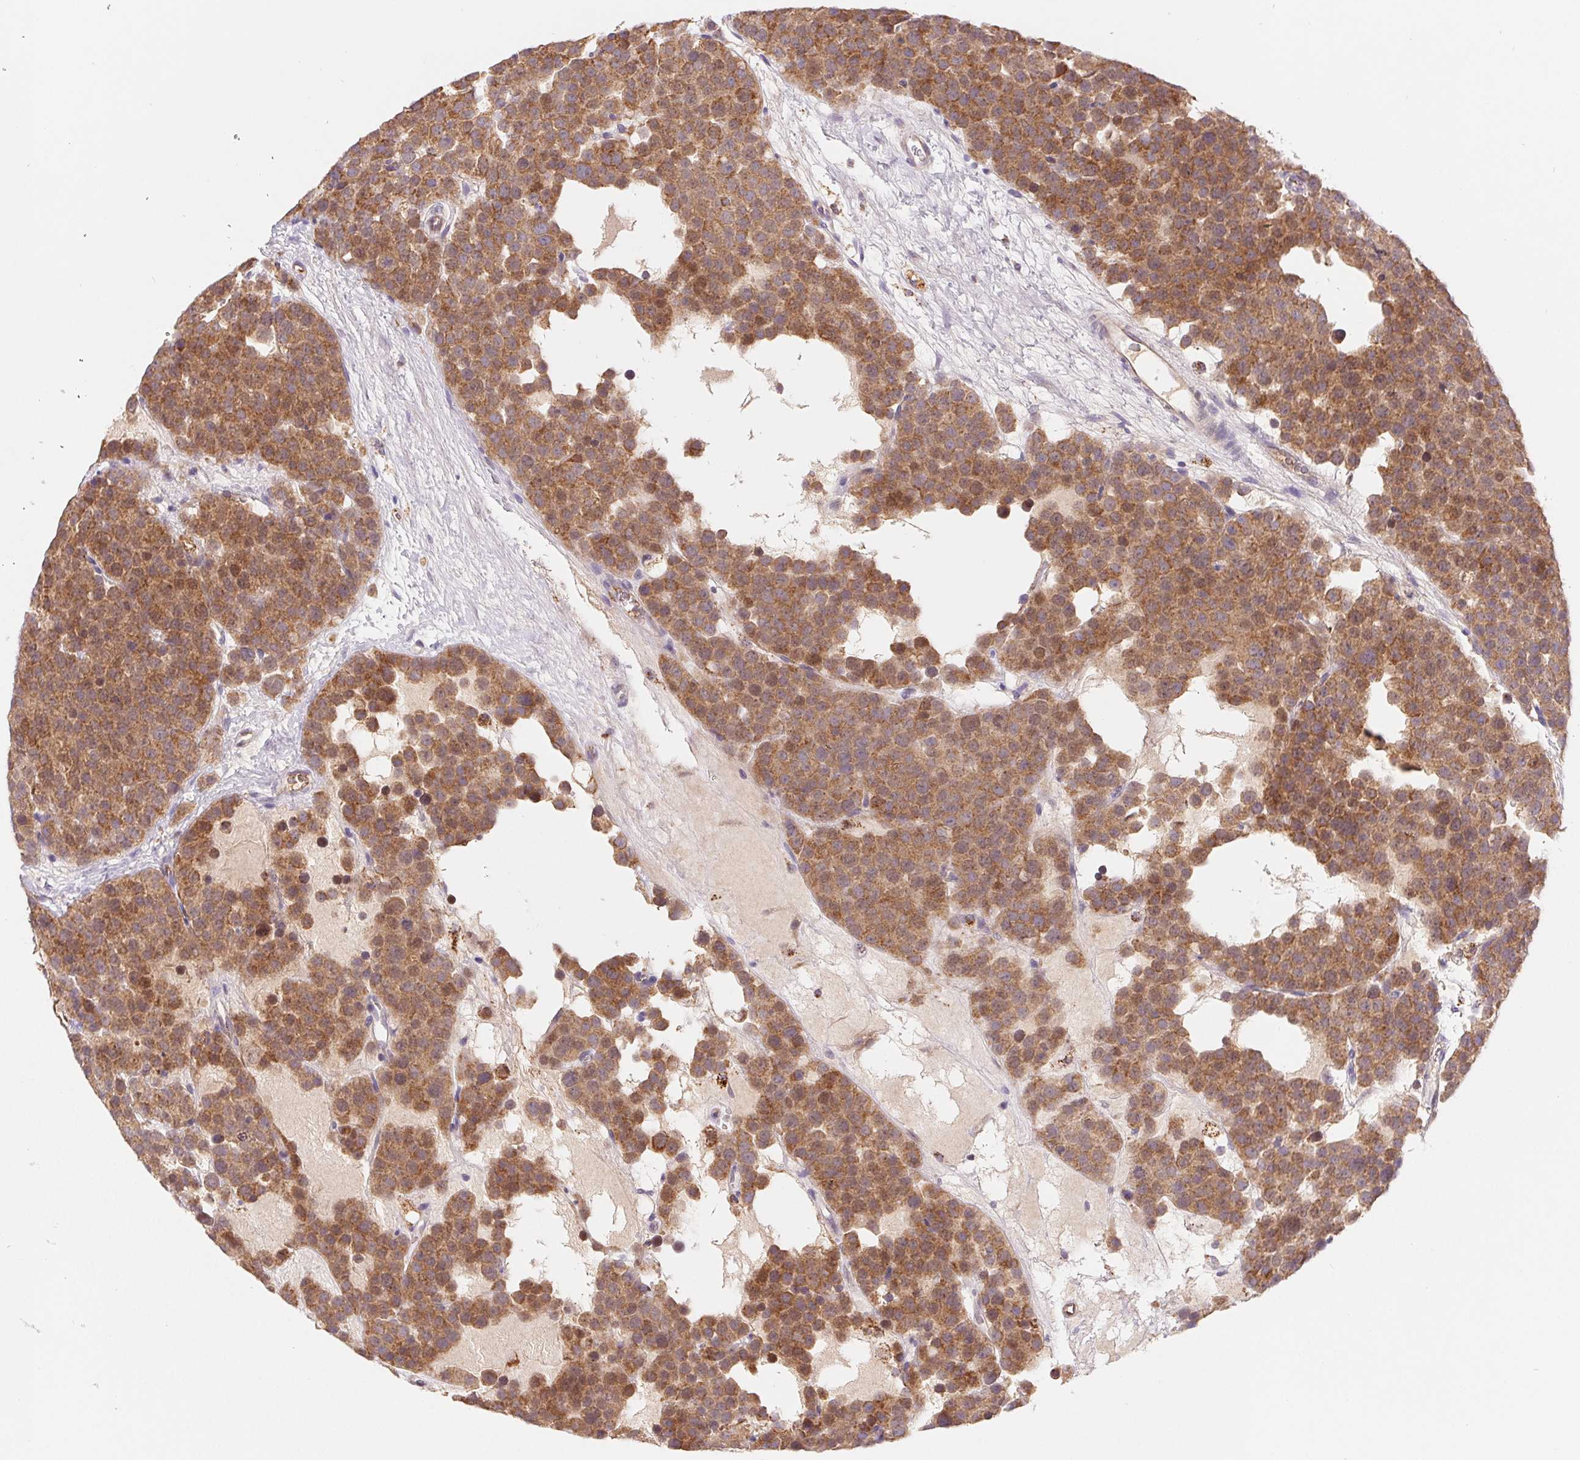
{"staining": {"intensity": "moderate", "quantity": ">75%", "location": "cytoplasmic/membranous"}, "tissue": "testis cancer", "cell_type": "Tumor cells", "image_type": "cancer", "snomed": [{"axis": "morphology", "description": "Seminoma, NOS"}, {"axis": "topography", "description": "Testis"}], "caption": "A brown stain shows moderate cytoplasmic/membranous expression of a protein in human testis seminoma tumor cells. The protein is shown in brown color, while the nuclei are stained blue.", "gene": "EMC6", "patient": {"sex": "male", "age": 71}}